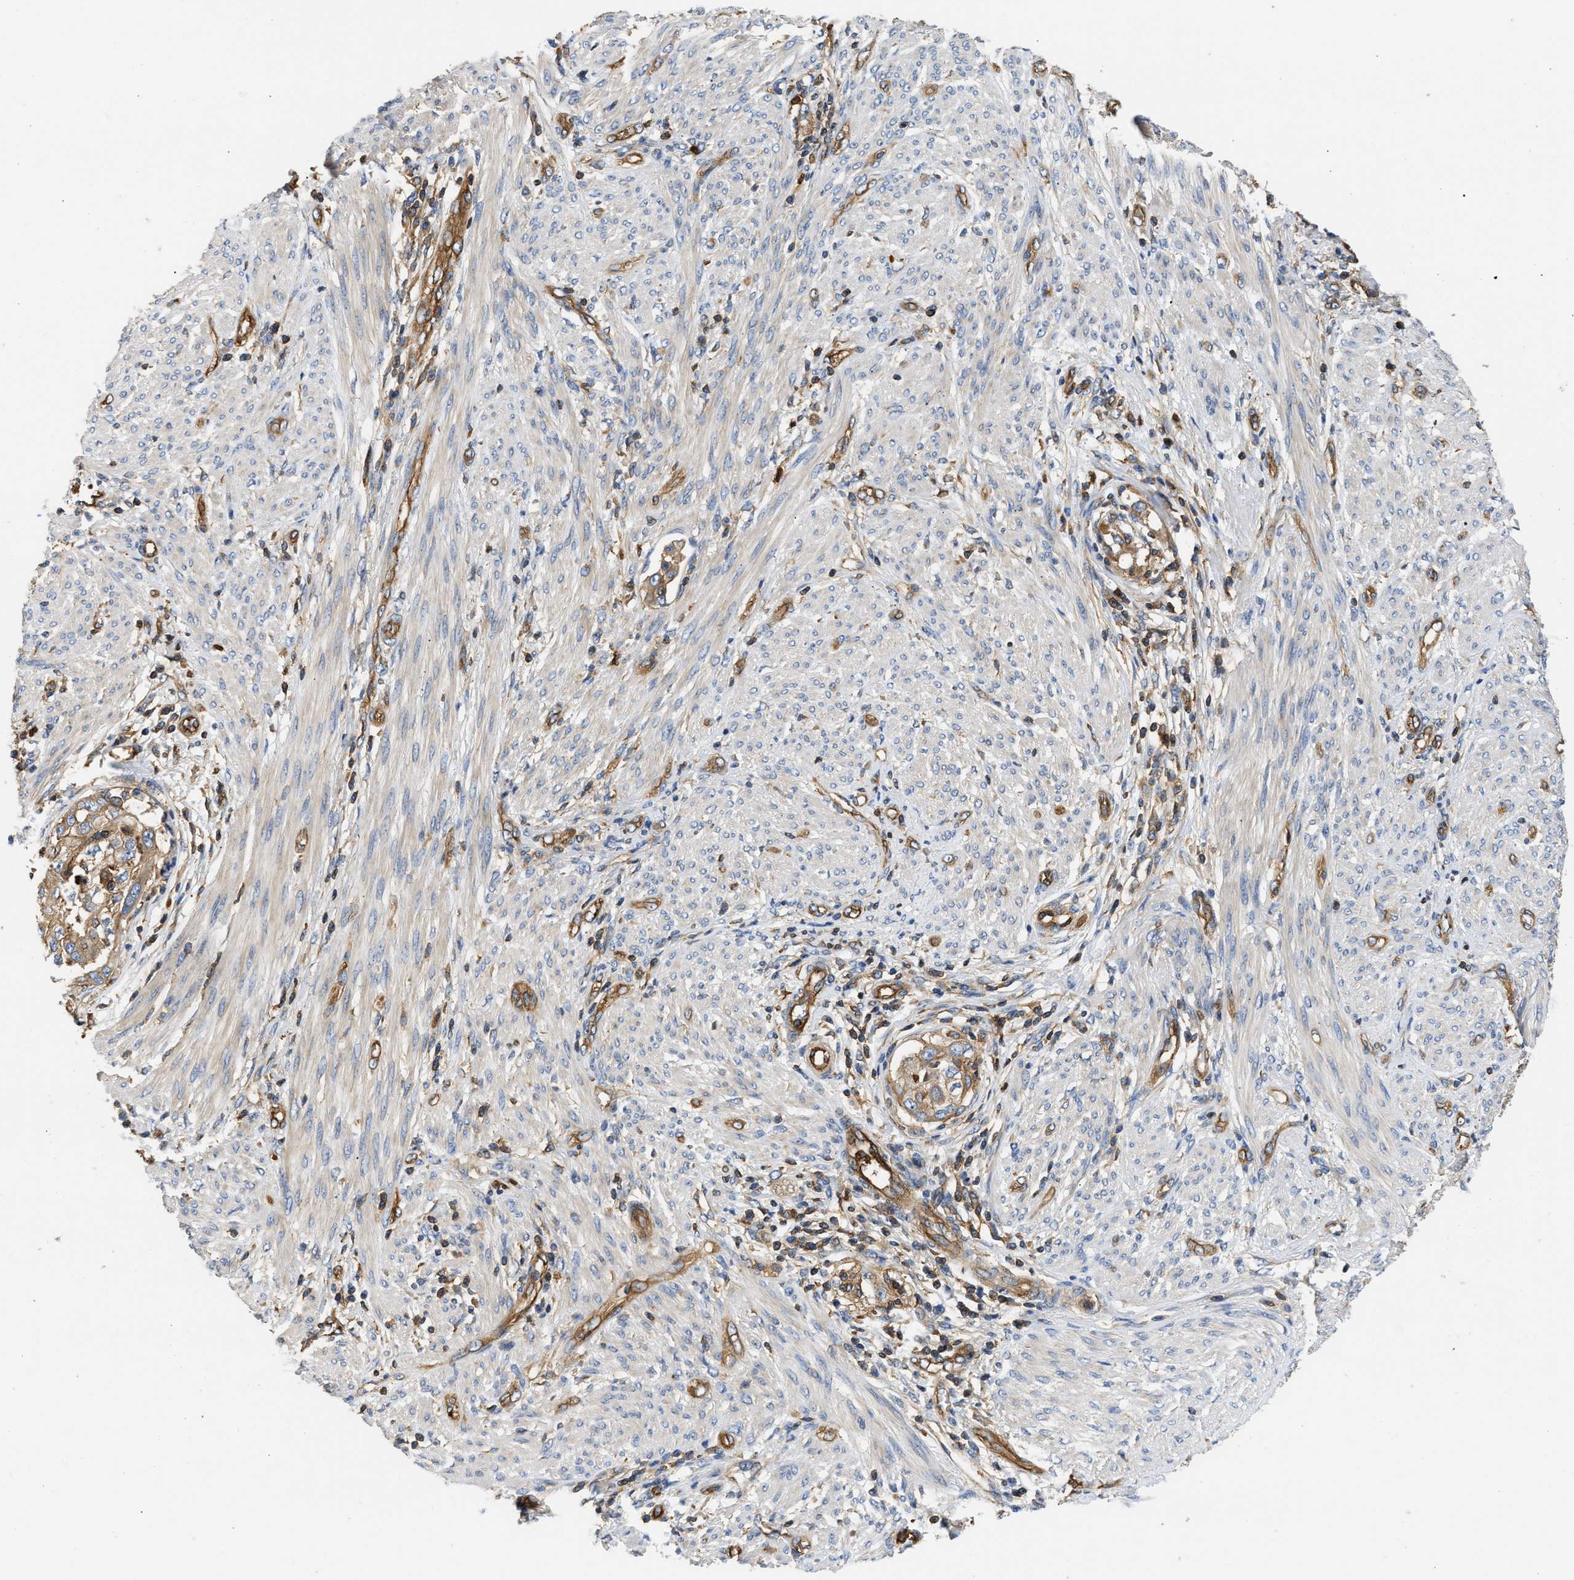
{"staining": {"intensity": "weak", "quantity": ">75%", "location": "cytoplasmic/membranous"}, "tissue": "endometrial cancer", "cell_type": "Tumor cells", "image_type": "cancer", "snomed": [{"axis": "morphology", "description": "Adenocarcinoma, NOS"}, {"axis": "topography", "description": "Endometrium"}], "caption": "The histopathology image shows staining of endometrial cancer, revealing weak cytoplasmic/membranous protein expression (brown color) within tumor cells. The staining was performed using DAB to visualize the protein expression in brown, while the nuclei were stained in blue with hematoxylin (Magnification: 20x).", "gene": "SAMD9L", "patient": {"sex": "female", "age": 85}}